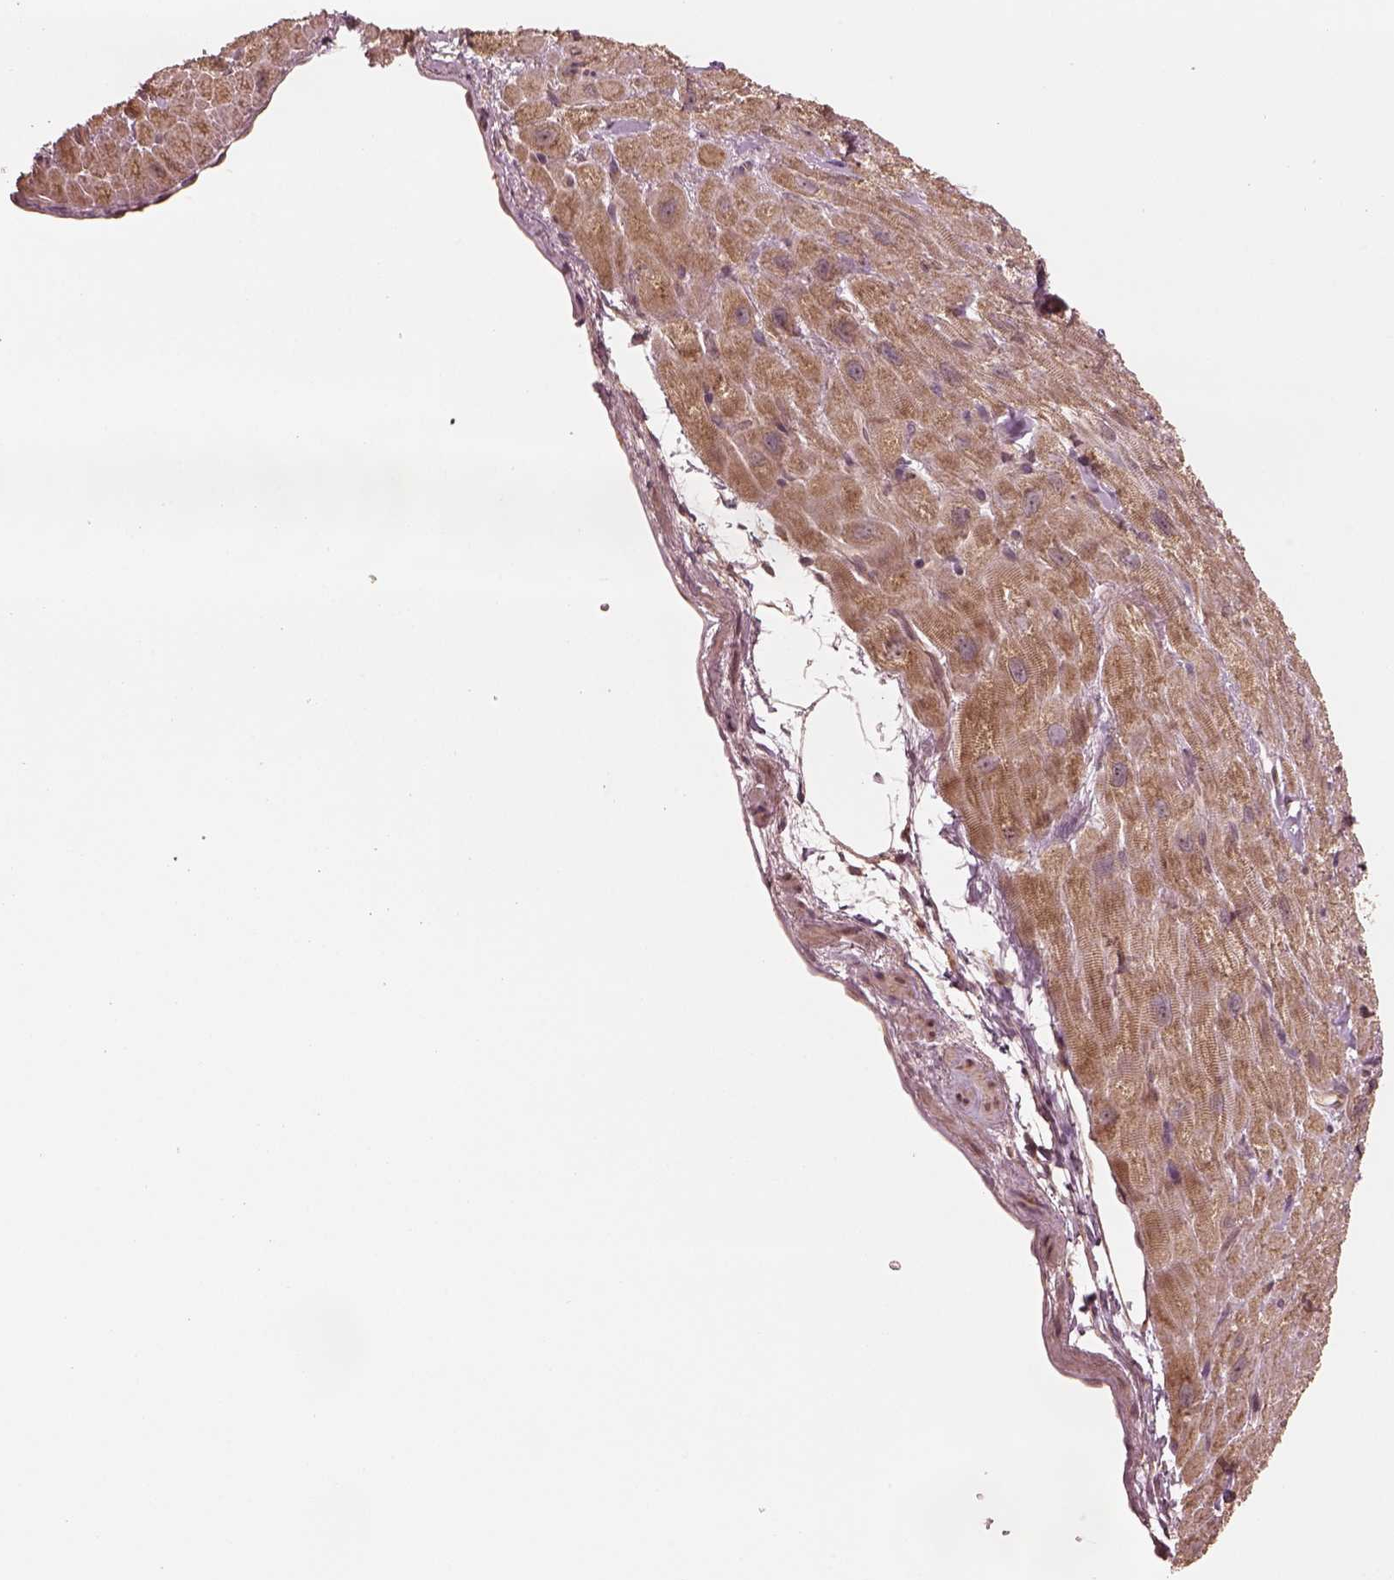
{"staining": {"intensity": "weak", "quantity": ">75%", "location": "cytoplasmic/membranous"}, "tissue": "heart muscle", "cell_type": "Cardiomyocytes", "image_type": "normal", "snomed": [{"axis": "morphology", "description": "Normal tissue, NOS"}, {"axis": "topography", "description": "Heart"}], "caption": "DAB immunohistochemical staining of benign human heart muscle shows weak cytoplasmic/membranous protein staining in approximately >75% of cardiomyocytes.", "gene": "RPS5", "patient": {"sex": "female", "age": 62}}